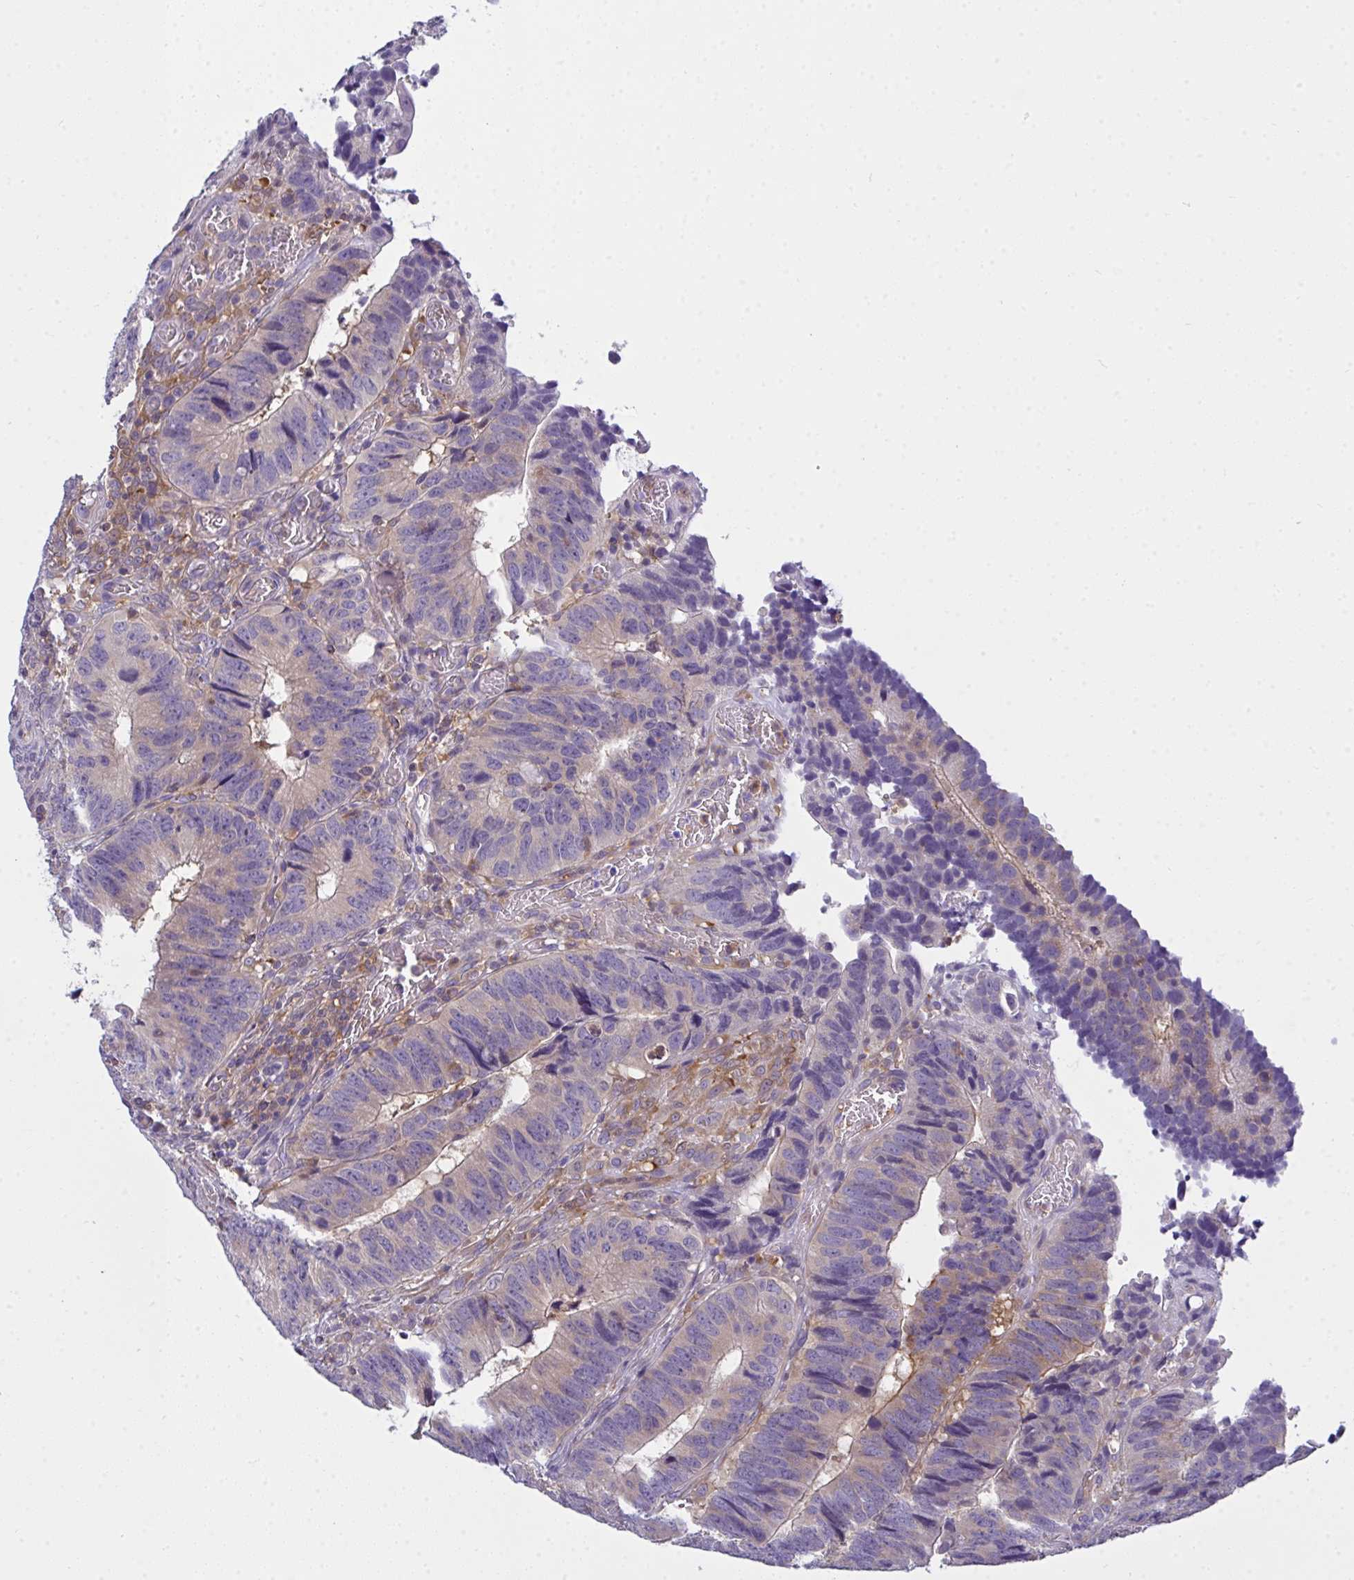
{"staining": {"intensity": "weak", "quantity": "25%-75%", "location": "cytoplasmic/membranous"}, "tissue": "colorectal cancer", "cell_type": "Tumor cells", "image_type": "cancer", "snomed": [{"axis": "morphology", "description": "Adenocarcinoma, NOS"}, {"axis": "topography", "description": "Colon"}], "caption": "Human colorectal cancer stained for a protein (brown) reveals weak cytoplasmic/membranous positive staining in approximately 25%-75% of tumor cells.", "gene": "SLC30A6", "patient": {"sex": "male", "age": 62}}